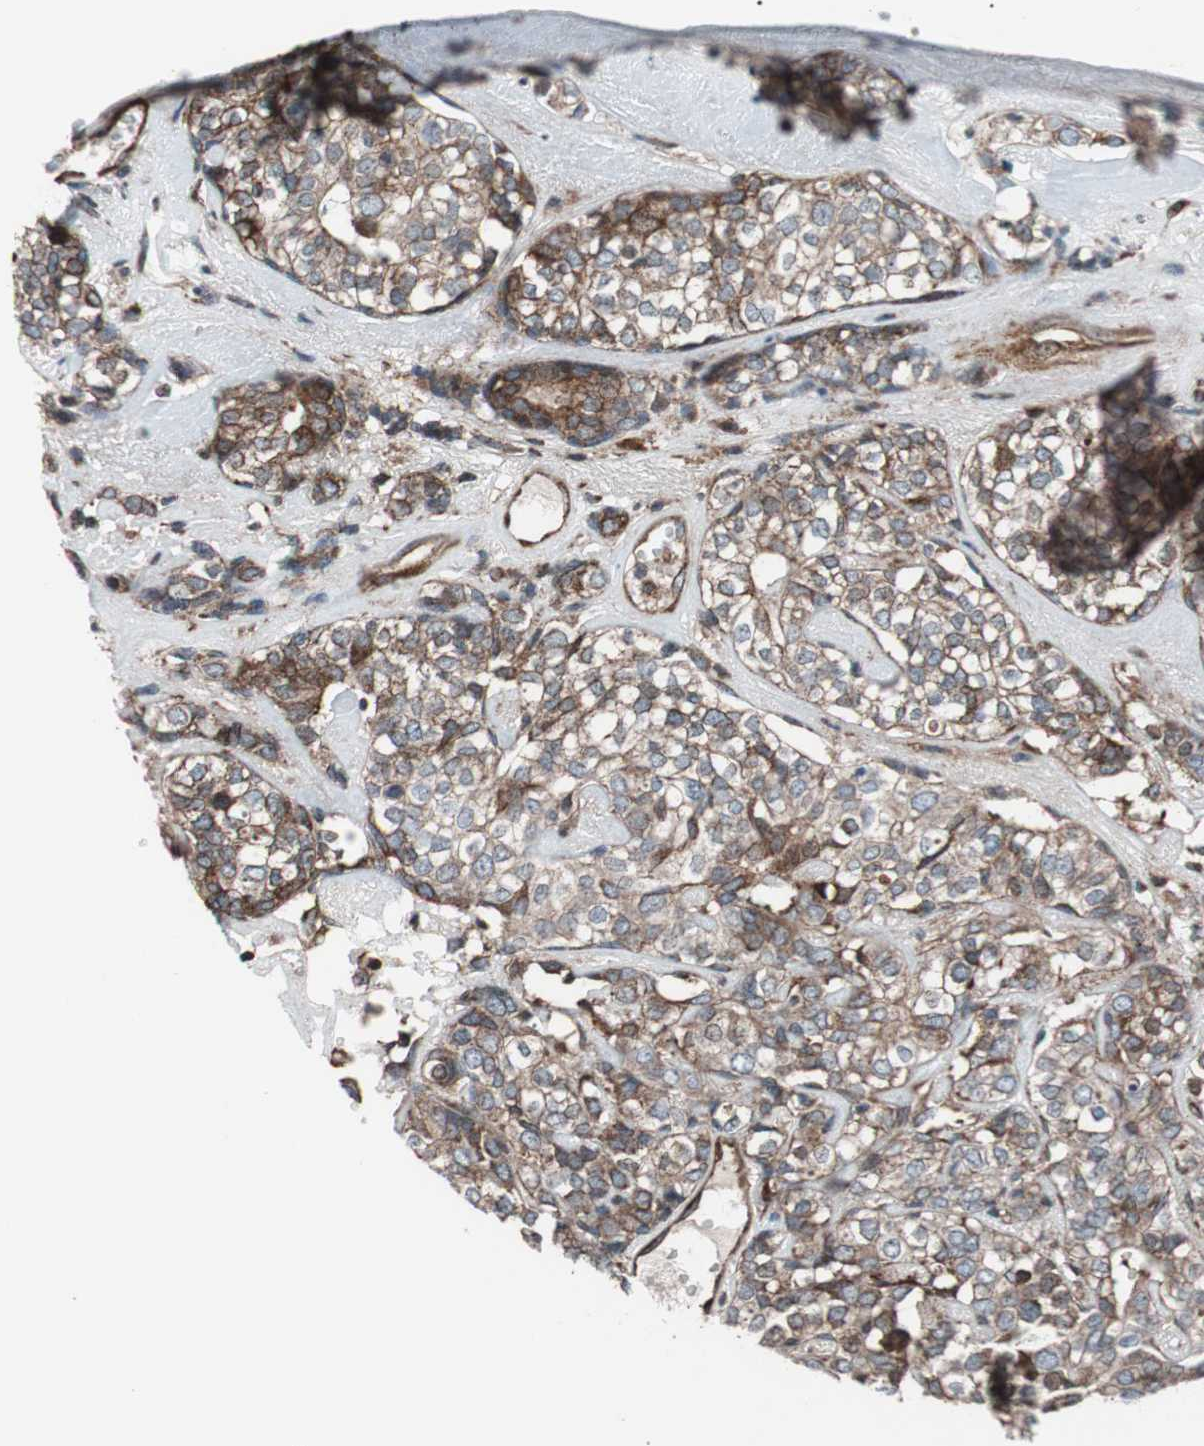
{"staining": {"intensity": "moderate", "quantity": ">75%", "location": "cytoplasmic/membranous"}, "tissue": "head and neck cancer", "cell_type": "Tumor cells", "image_type": "cancer", "snomed": [{"axis": "morphology", "description": "Adenocarcinoma, NOS"}, {"axis": "topography", "description": "Salivary gland"}, {"axis": "topography", "description": "Head-Neck"}], "caption": "Head and neck adenocarcinoma tissue reveals moderate cytoplasmic/membranous staining in about >75% of tumor cells, visualized by immunohistochemistry. (DAB IHC with brightfield microscopy, high magnification).", "gene": "CCL14", "patient": {"sex": "female", "age": 65}}